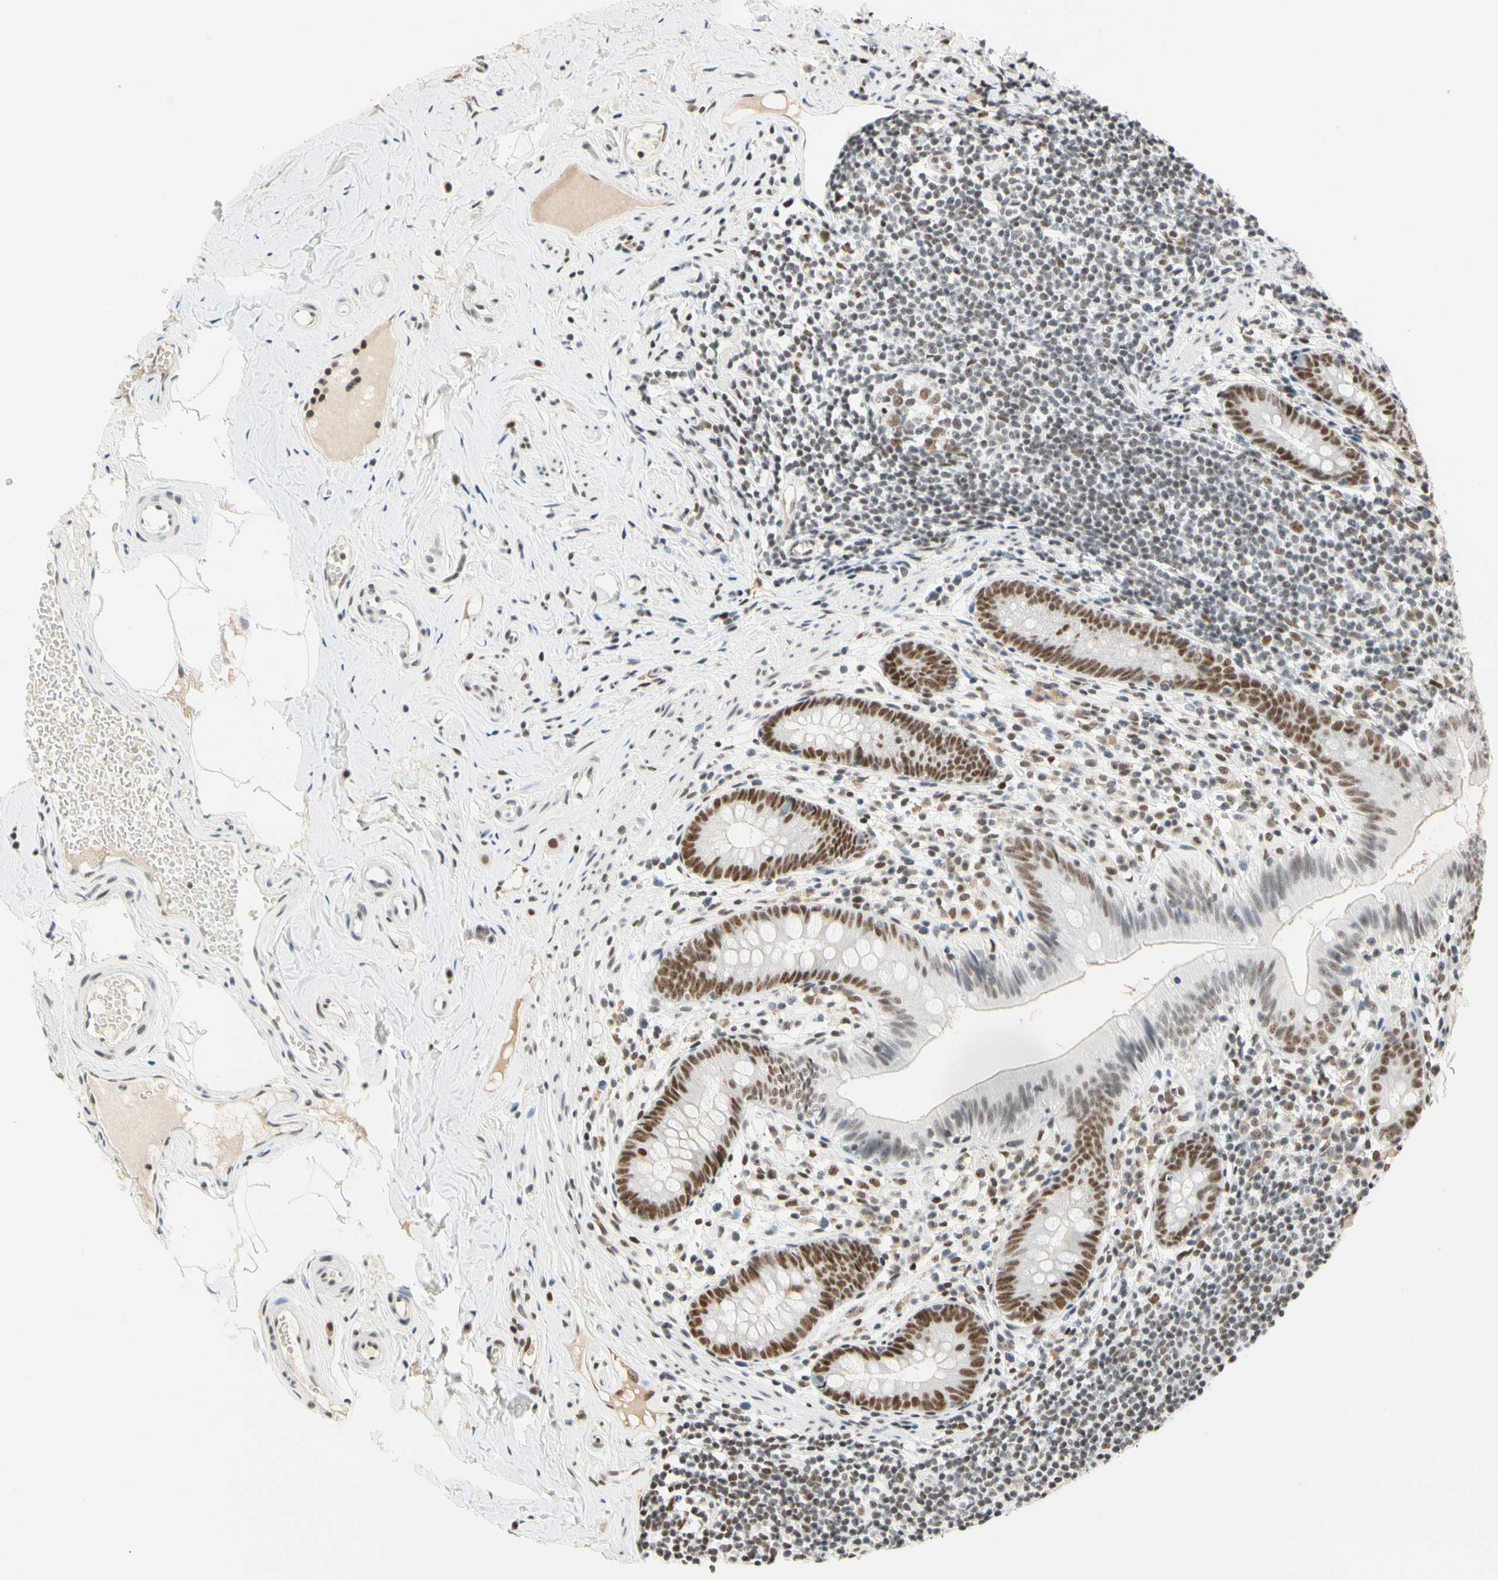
{"staining": {"intensity": "strong", "quantity": ">75%", "location": "nuclear"}, "tissue": "appendix", "cell_type": "Glandular cells", "image_type": "normal", "snomed": [{"axis": "morphology", "description": "Normal tissue, NOS"}, {"axis": "topography", "description": "Appendix"}], "caption": "A histopathology image of appendix stained for a protein exhibits strong nuclear brown staining in glandular cells. (IHC, brightfield microscopy, high magnification).", "gene": "ZSCAN16", "patient": {"sex": "male", "age": 52}}